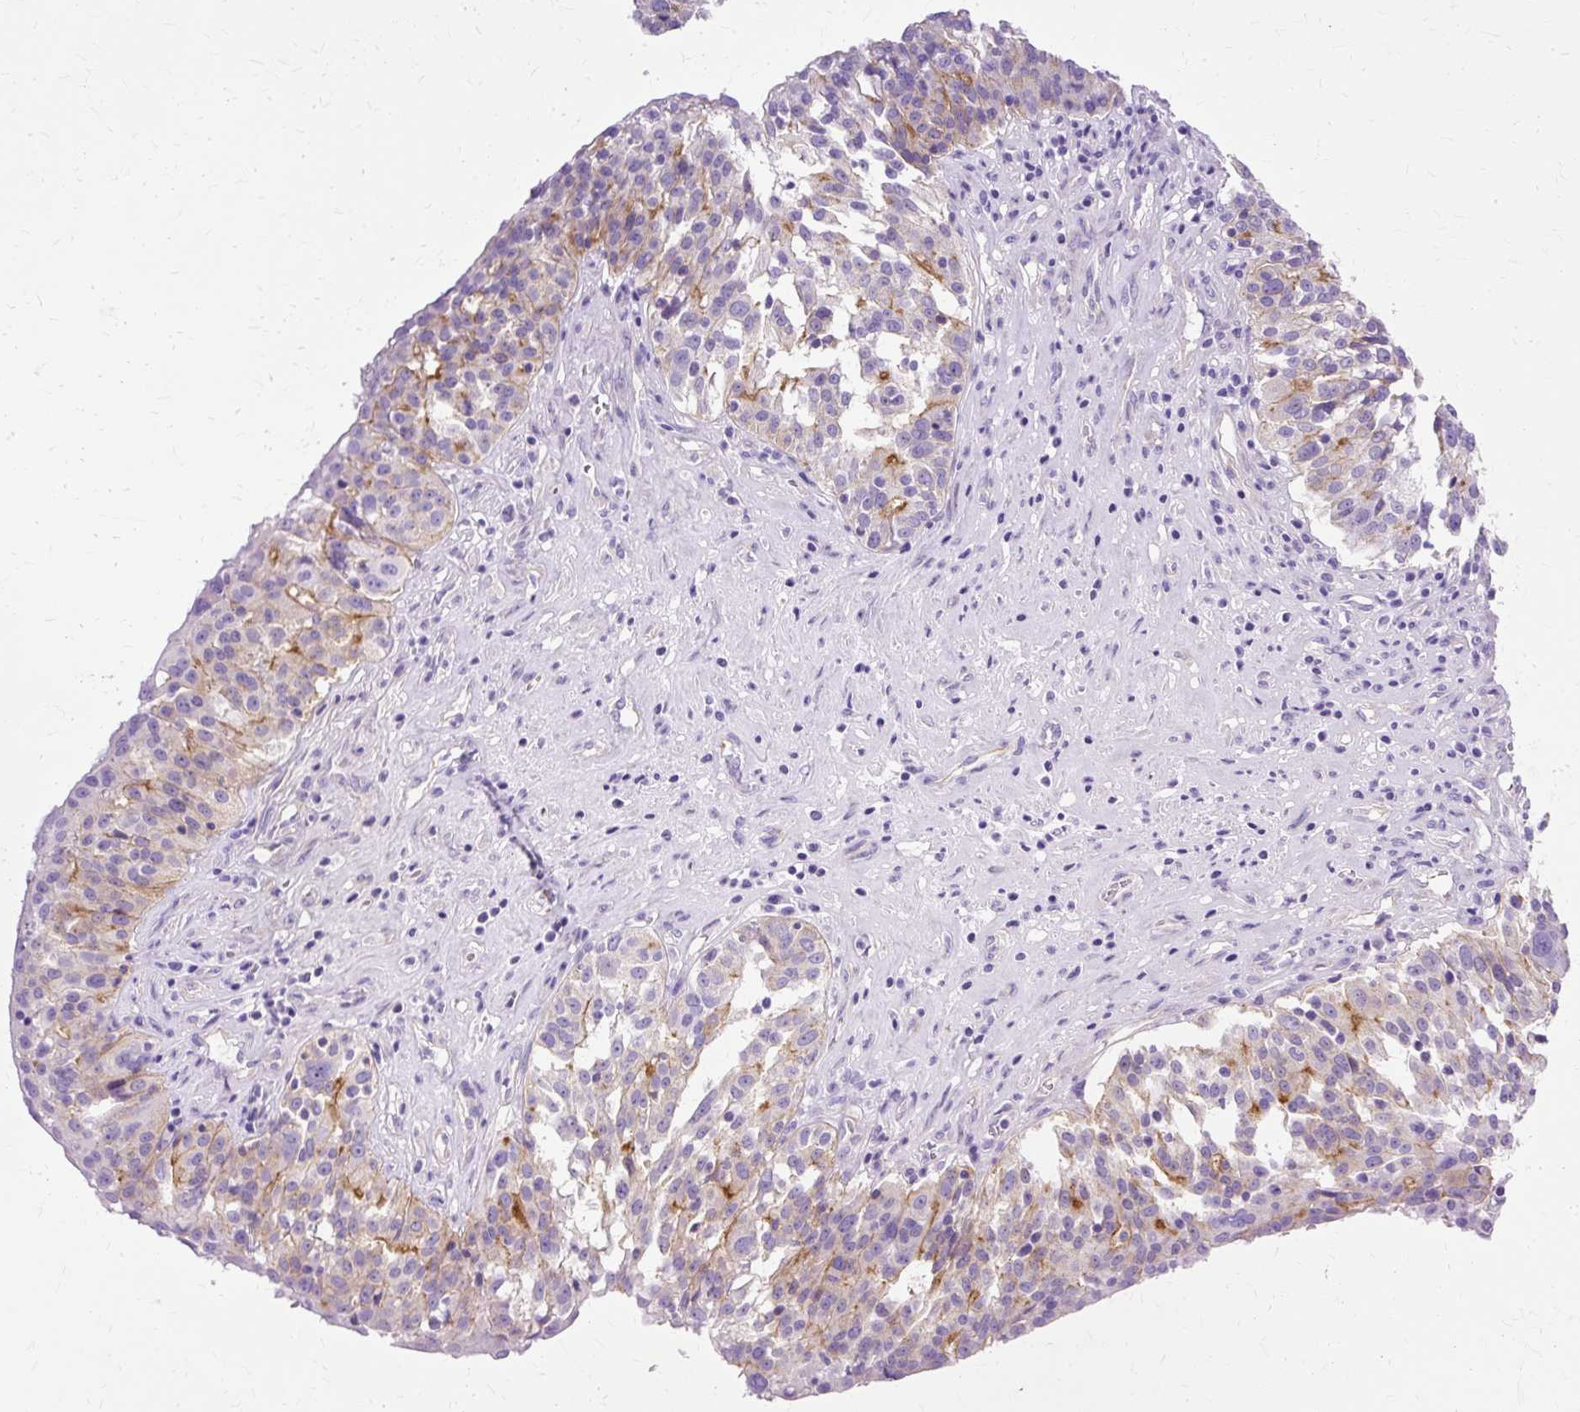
{"staining": {"intensity": "moderate", "quantity": "<25%", "location": "cytoplasmic/membranous"}, "tissue": "ovarian cancer", "cell_type": "Tumor cells", "image_type": "cancer", "snomed": [{"axis": "morphology", "description": "Cystadenocarcinoma, serous, NOS"}, {"axis": "topography", "description": "Ovary"}], "caption": "Human ovarian cancer (serous cystadenocarcinoma) stained with a brown dye reveals moderate cytoplasmic/membranous positive positivity in about <25% of tumor cells.", "gene": "MYO6", "patient": {"sex": "female", "age": 59}}